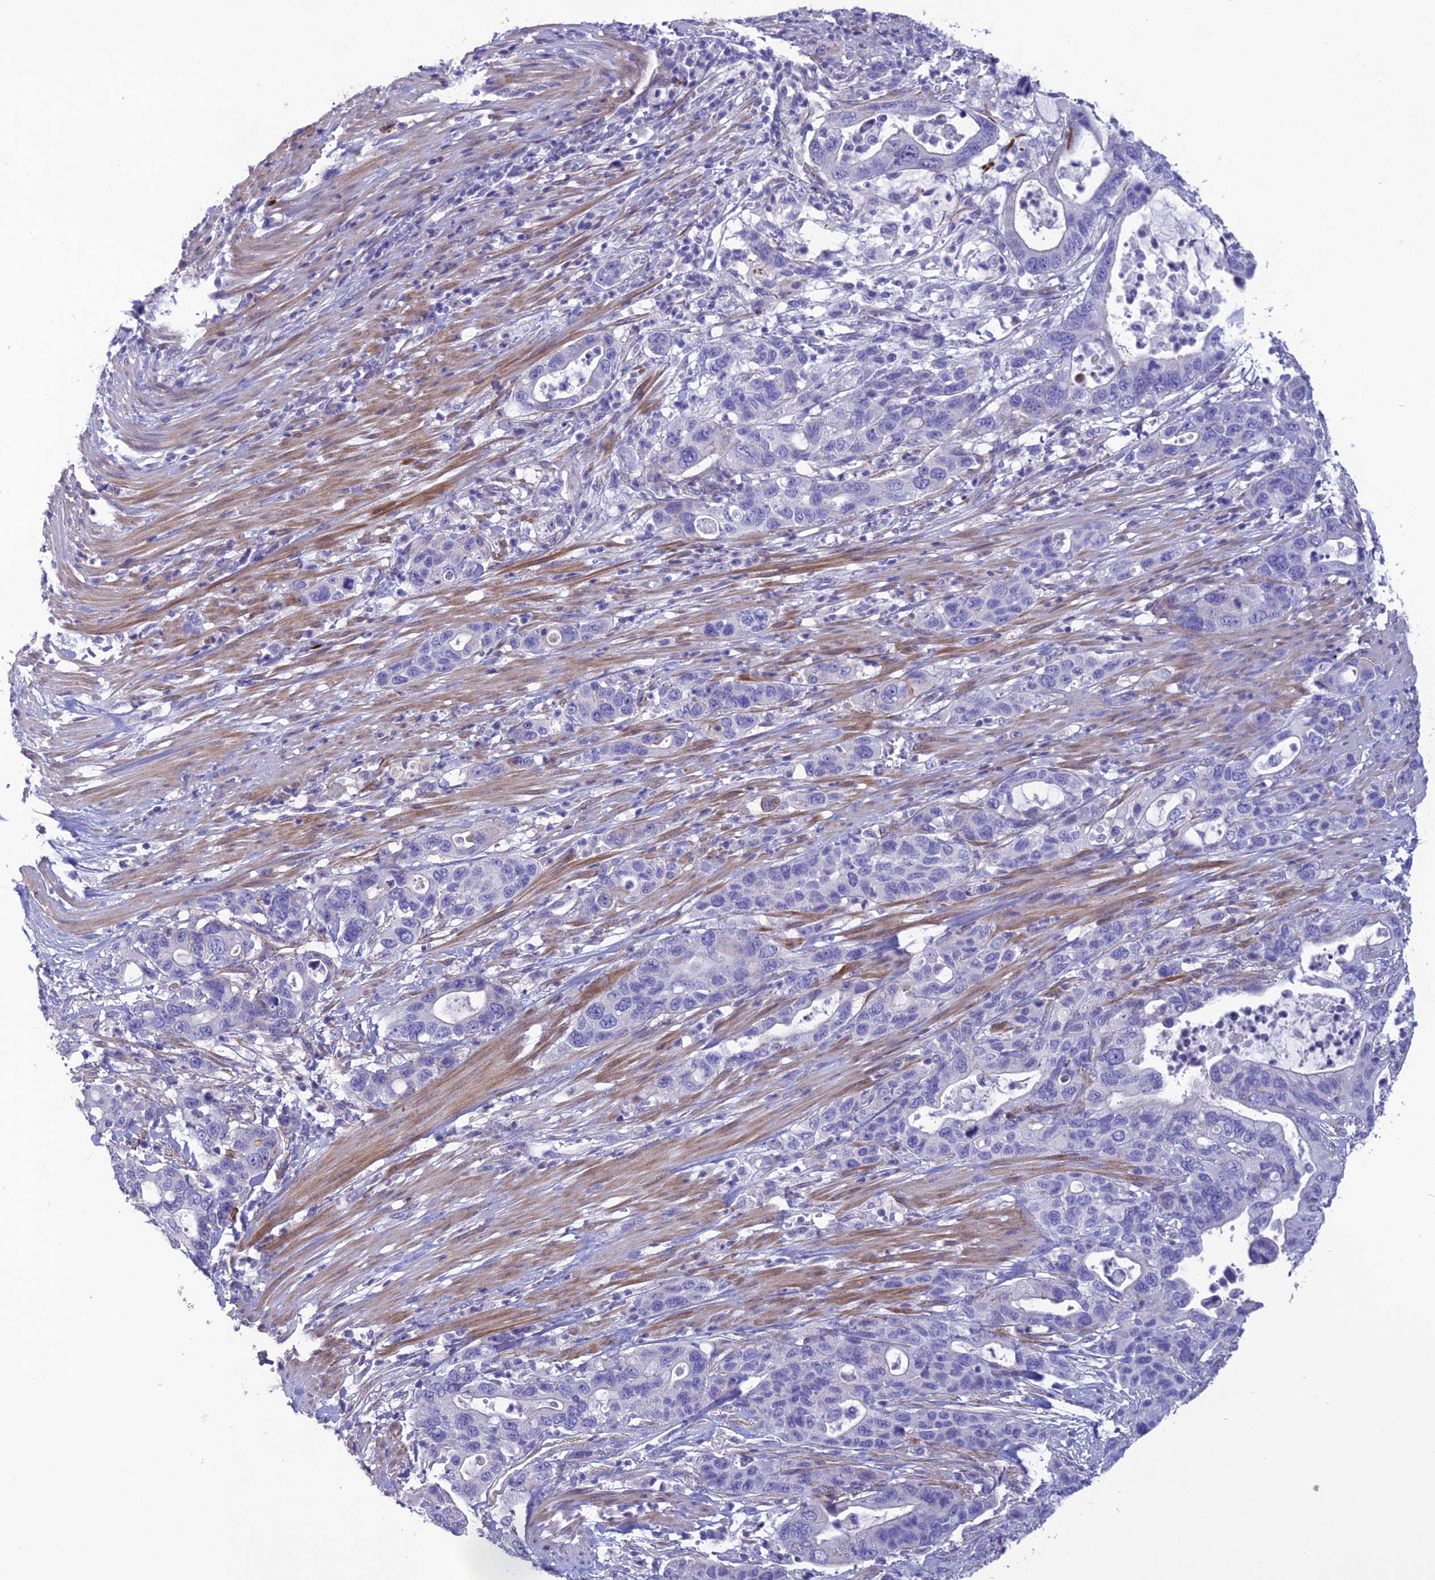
{"staining": {"intensity": "negative", "quantity": "none", "location": "none"}, "tissue": "pancreatic cancer", "cell_type": "Tumor cells", "image_type": "cancer", "snomed": [{"axis": "morphology", "description": "Adenocarcinoma, NOS"}, {"axis": "topography", "description": "Pancreas"}], "caption": "This photomicrograph is of pancreatic cancer (adenocarcinoma) stained with immunohistochemistry (IHC) to label a protein in brown with the nuclei are counter-stained blue. There is no staining in tumor cells. (Stains: DAB (3,3'-diaminobenzidine) immunohistochemistry (IHC) with hematoxylin counter stain, Microscopy: brightfield microscopy at high magnification).", "gene": "OR56B1", "patient": {"sex": "female", "age": 71}}